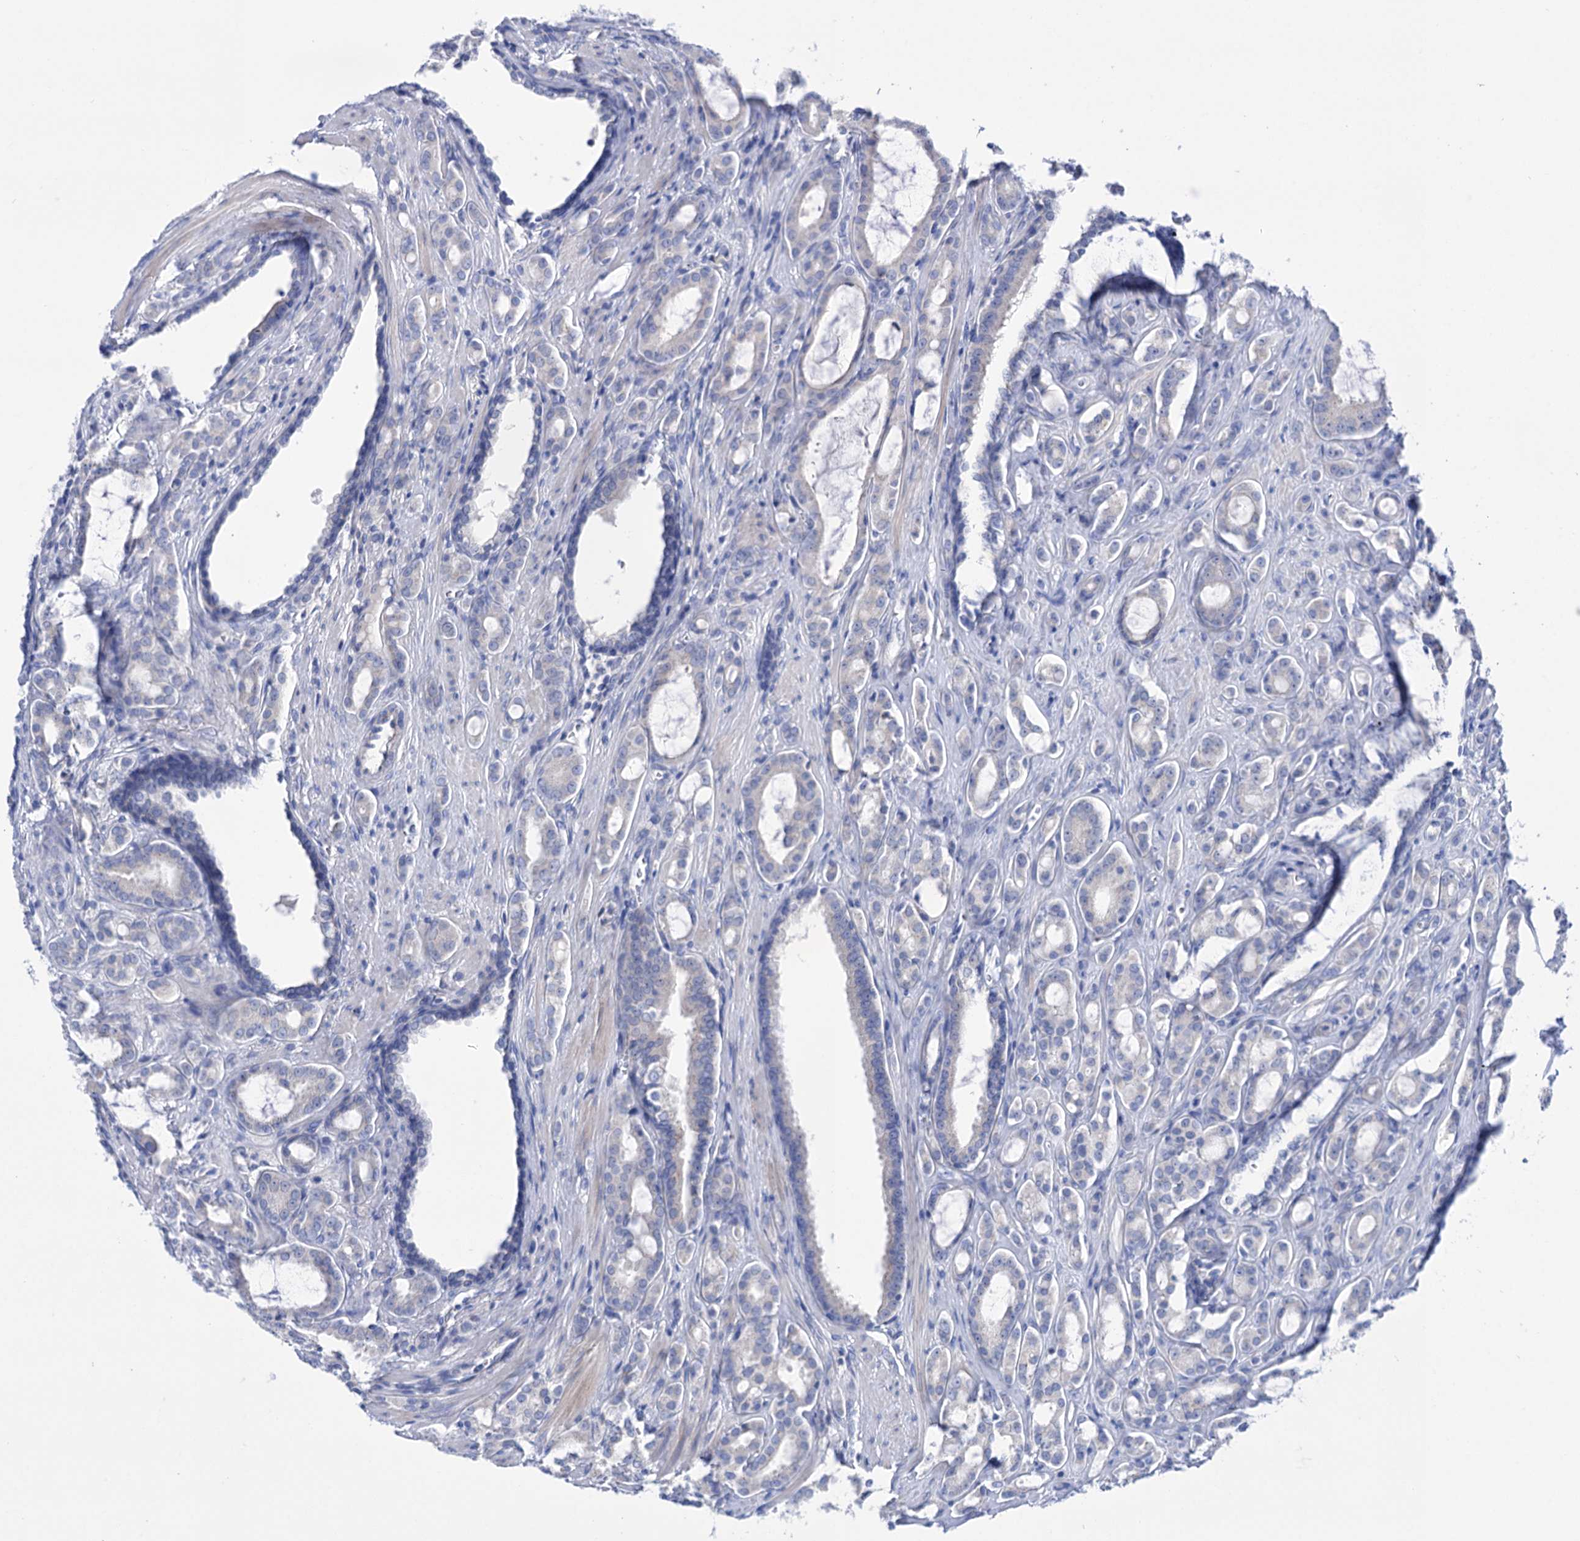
{"staining": {"intensity": "negative", "quantity": "none", "location": "none"}, "tissue": "prostate cancer", "cell_type": "Tumor cells", "image_type": "cancer", "snomed": [{"axis": "morphology", "description": "Adenocarcinoma, High grade"}, {"axis": "topography", "description": "Prostate"}], "caption": "Immunohistochemical staining of prostate cancer demonstrates no significant positivity in tumor cells.", "gene": "YARS2", "patient": {"sex": "male", "age": 72}}